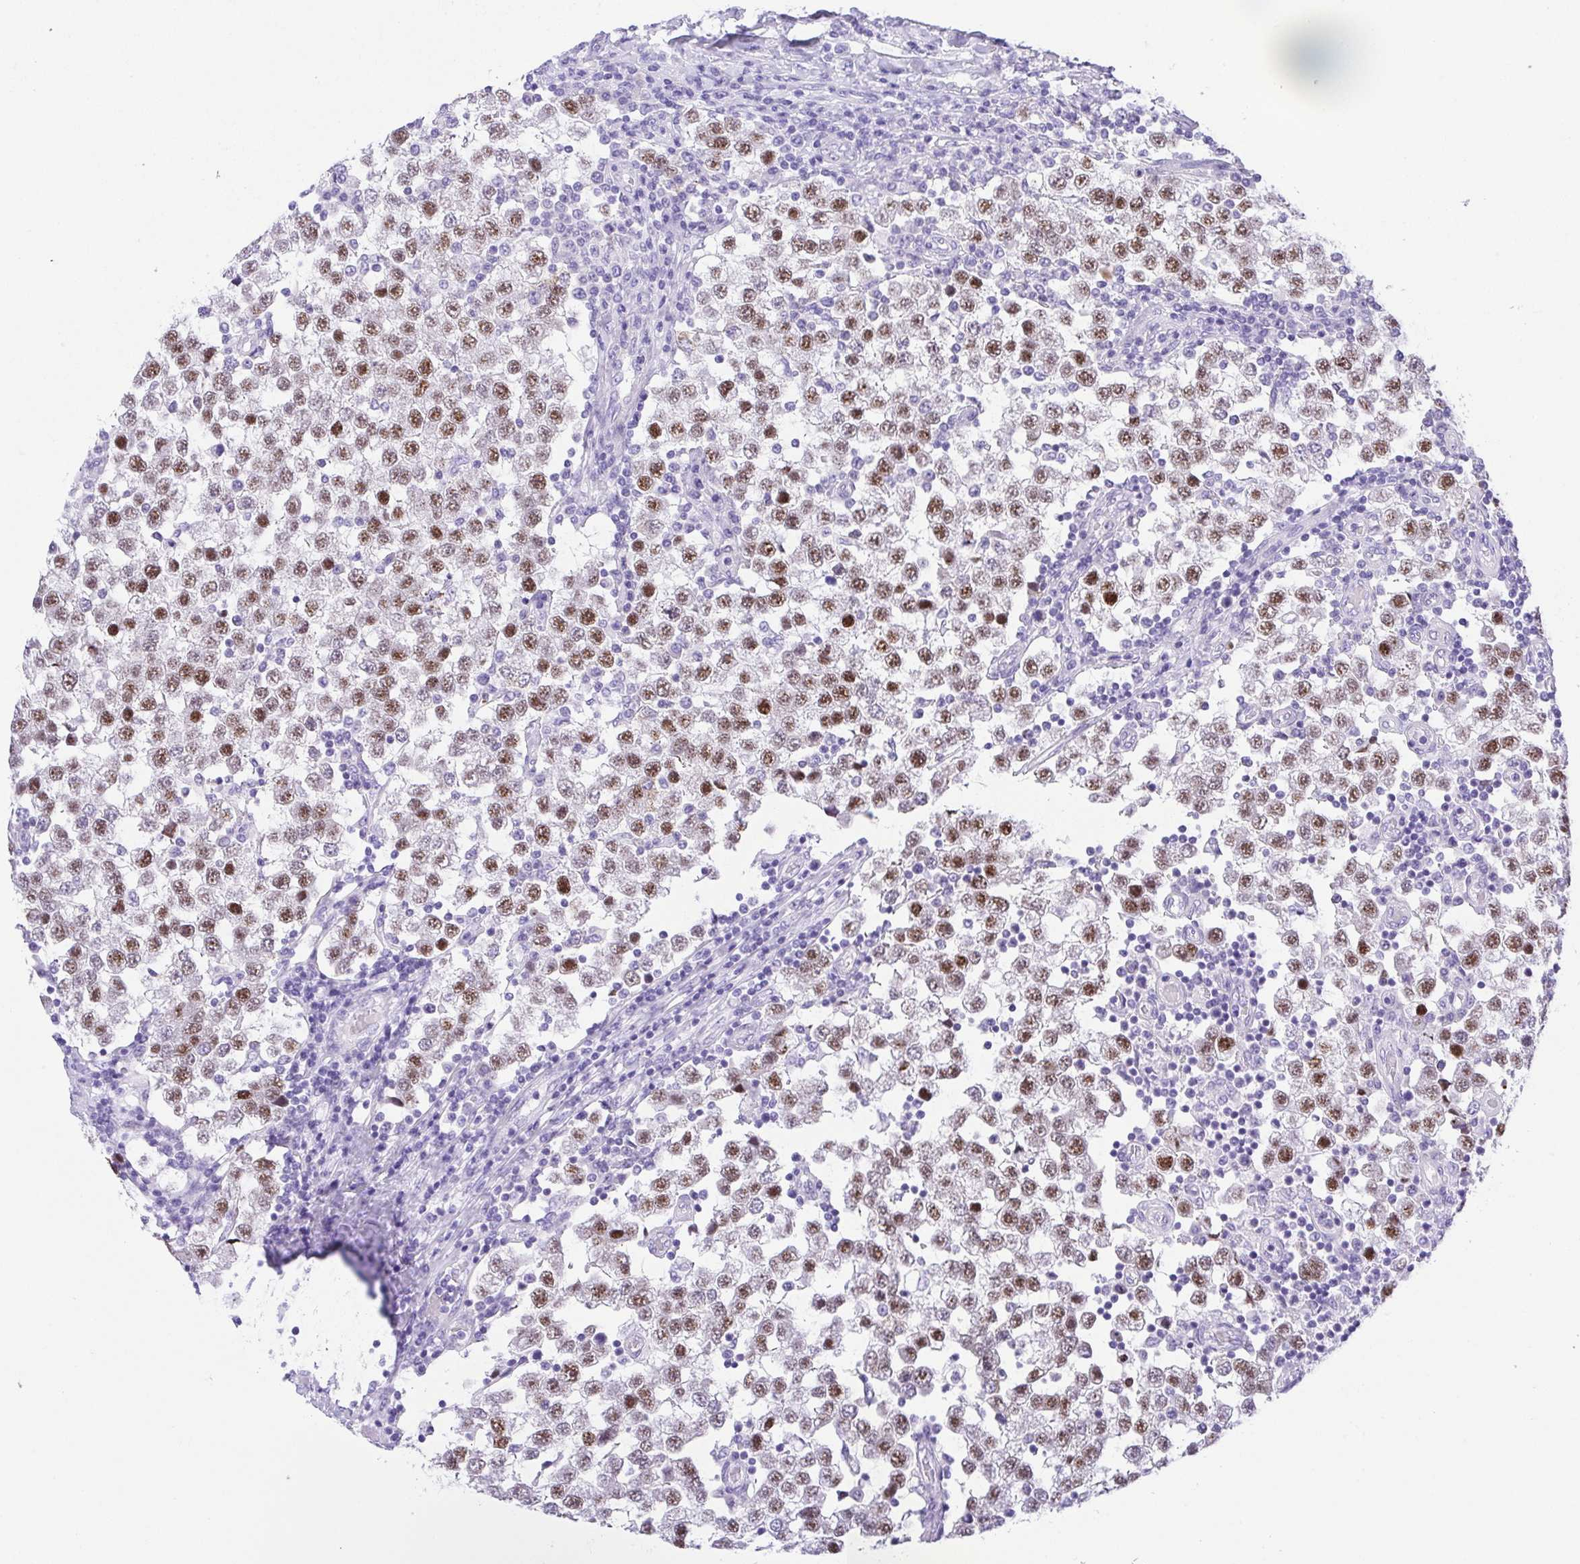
{"staining": {"intensity": "moderate", "quantity": ">75%", "location": "nuclear"}, "tissue": "testis cancer", "cell_type": "Tumor cells", "image_type": "cancer", "snomed": [{"axis": "morphology", "description": "Seminoma, NOS"}, {"axis": "topography", "description": "Testis"}], "caption": "Immunohistochemistry of human testis seminoma exhibits medium levels of moderate nuclear positivity in about >75% of tumor cells.", "gene": "LUZP4", "patient": {"sex": "male", "age": 34}}